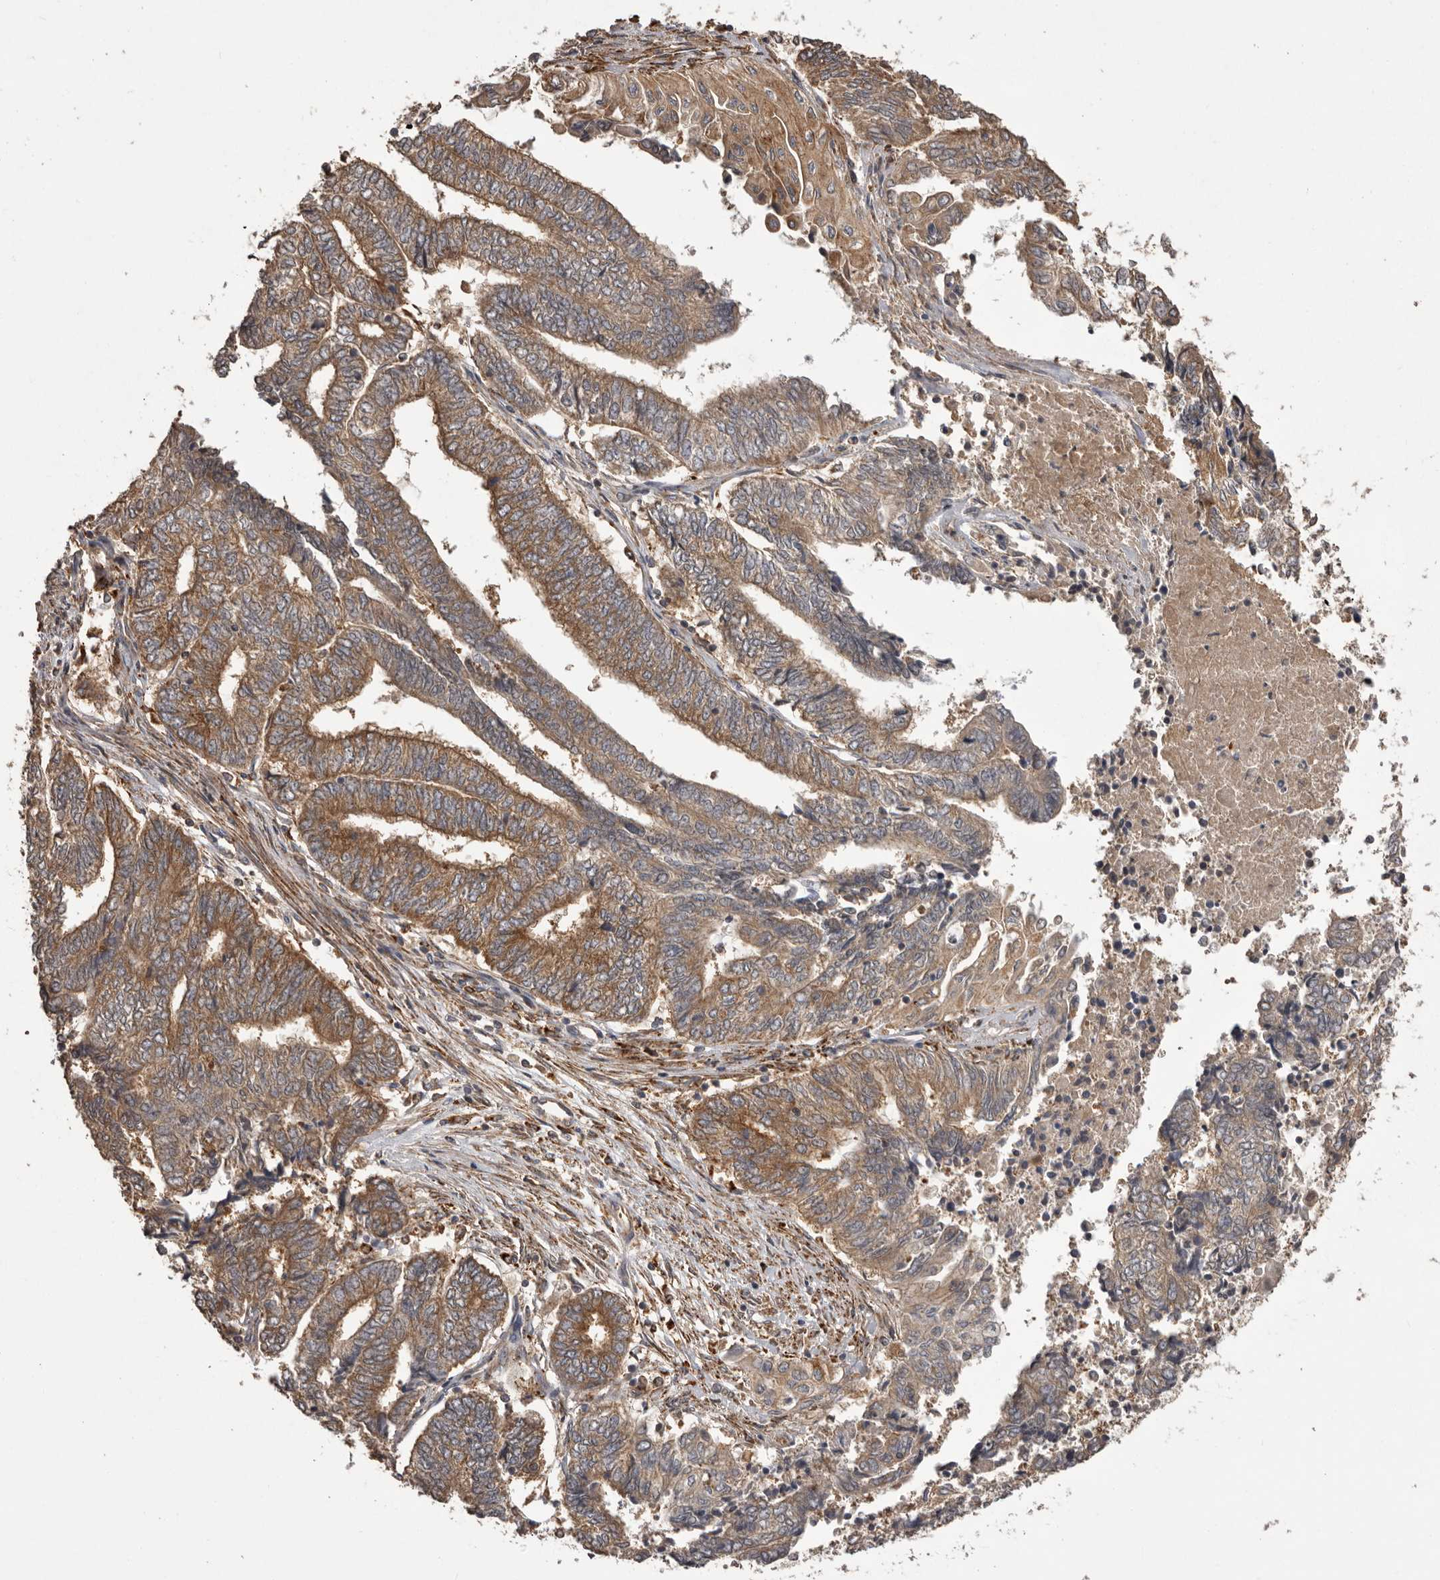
{"staining": {"intensity": "moderate", "quantity": ">75%", "location": "cytoplasmic/membranous"}, "tissue": "endometrial cancer", "cell_type": "Tumor cells", "image_type": "cancer", "snomed": [{"axis": "morphology", "description": "Adenocarcinoma, NOS"}, {"axis": "topography", "description": "Uterus"}, {"axis": "topography", "description": "Endometrium"}], "caption": "A histopathology image of human endometrial cancer stained for a protein demonstrates moderate cytoplasmic/membranous brown staining in tumor cells. The staining was performed using DAB, with brown indicating positive protein expression. Nuclei are stained blue with hematoxylin.", "gene": "SLC22A3", "patient": {"sex": "female", "age": 70}}